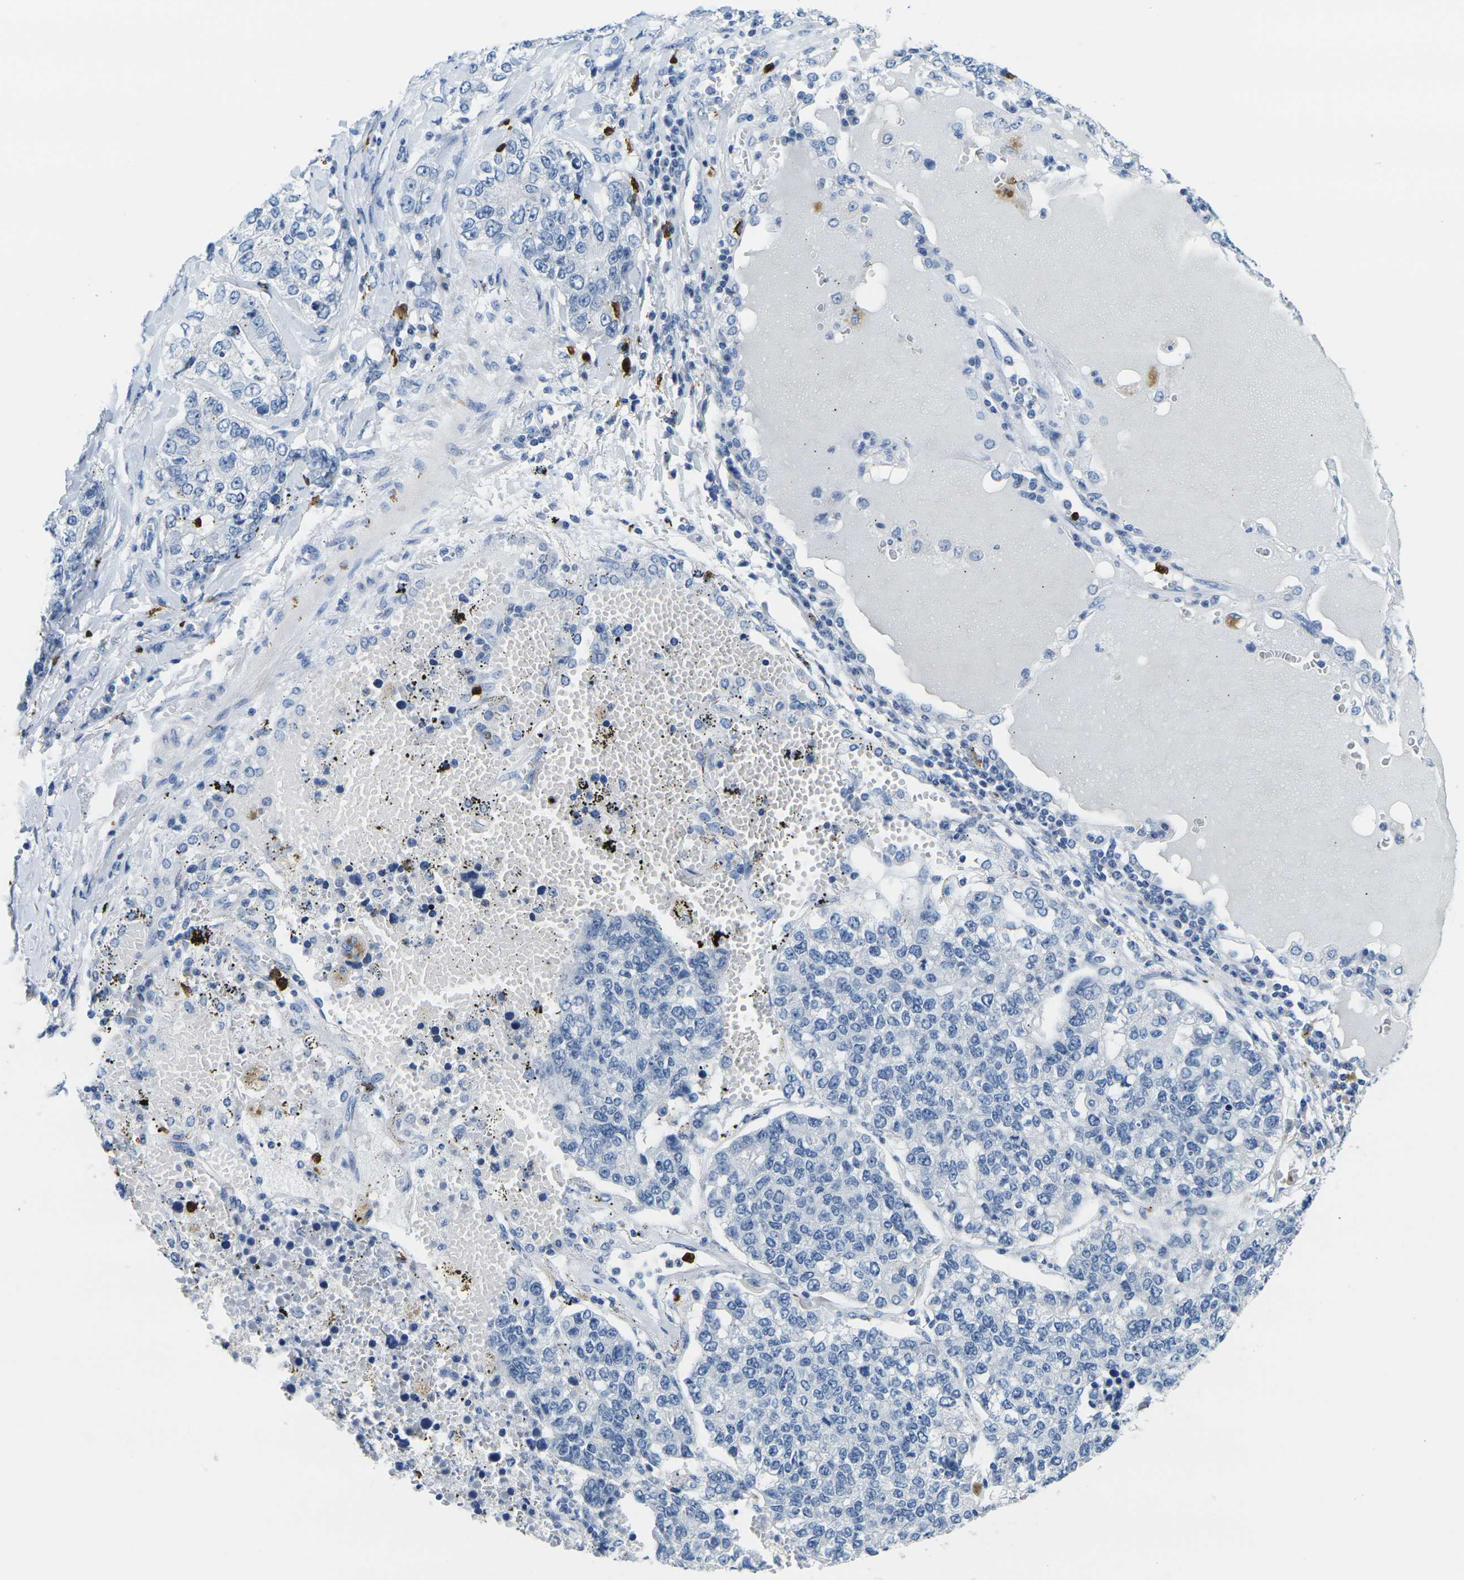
{"staining": {"intensity": "negative", "quantity": "none", "location": "none"}, "tissue": "lung cancer", "cell_type": "Tumor cells", "image_type": "cancer", "snomed": [{"axis": "morphology", "description": "Adenocarcinoma, NOS"}, {"axis": "topography", "description": "Lung"}], "caption": "DAB immunohistochemical staining of adenocarcinoma (lung) exhibits no significant expression in tumor cells.", "gene": "GPR15", "patient": {"sex": "male", "age": 49}}